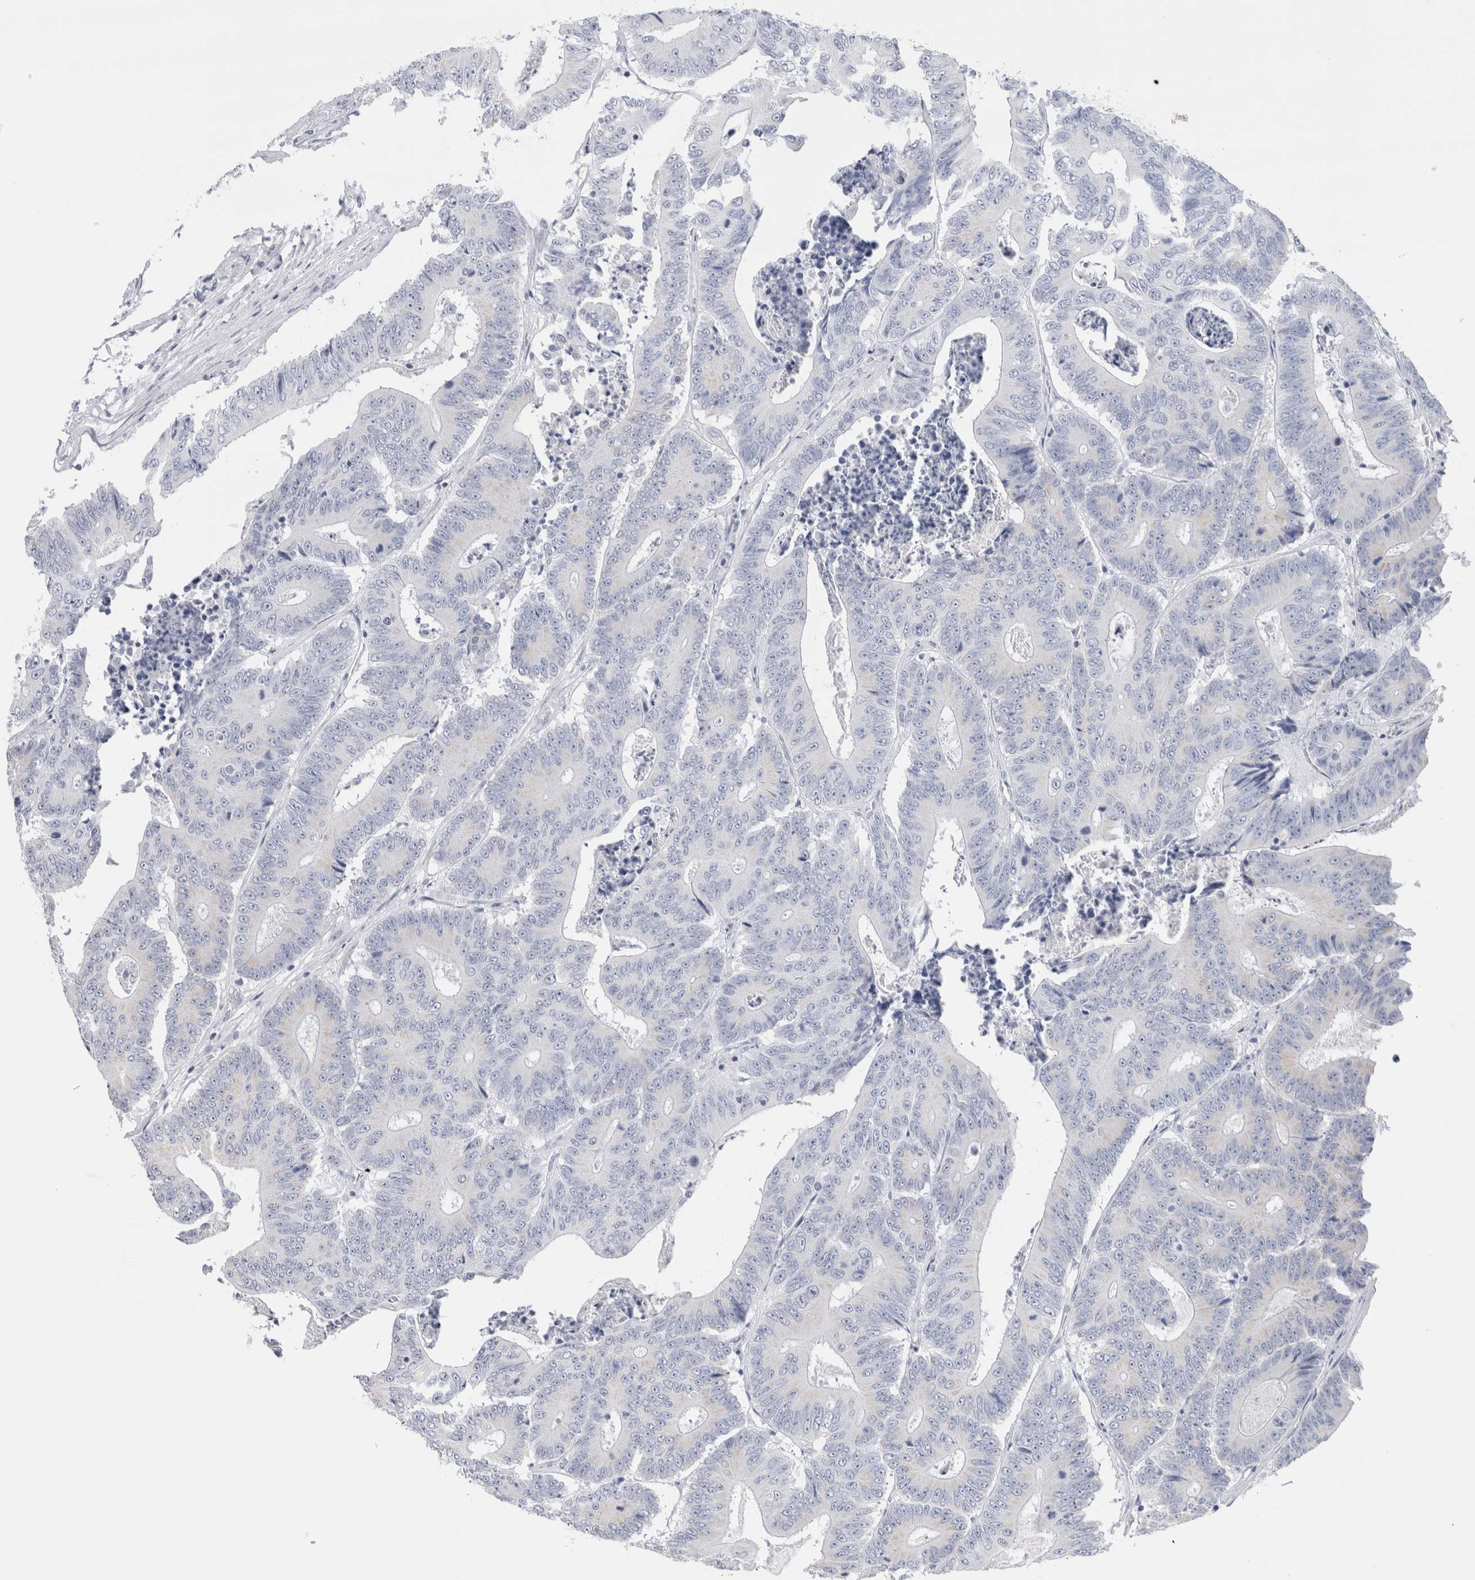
{"staining": {"intensity": "negative", "quantity": "none", "location": "none"}, "tissue": "colorectal cancer", "cell_type": "Tumor cells", "image_type": "cancer", "snomed": [{"axis": "morphology", "description": "Adenocarcinoma, NOS"}, {"axis": "topography", "description": "Colon"}], "caption": "The image exhibits no significant staining in tumor cells of colorectal cancer. (DAB (3,3'-diaminobenzidine) IHC with hematoxylin counter stain).", "gene": "ECHDC2", "patient": {"sex": "male", "age": 83}}